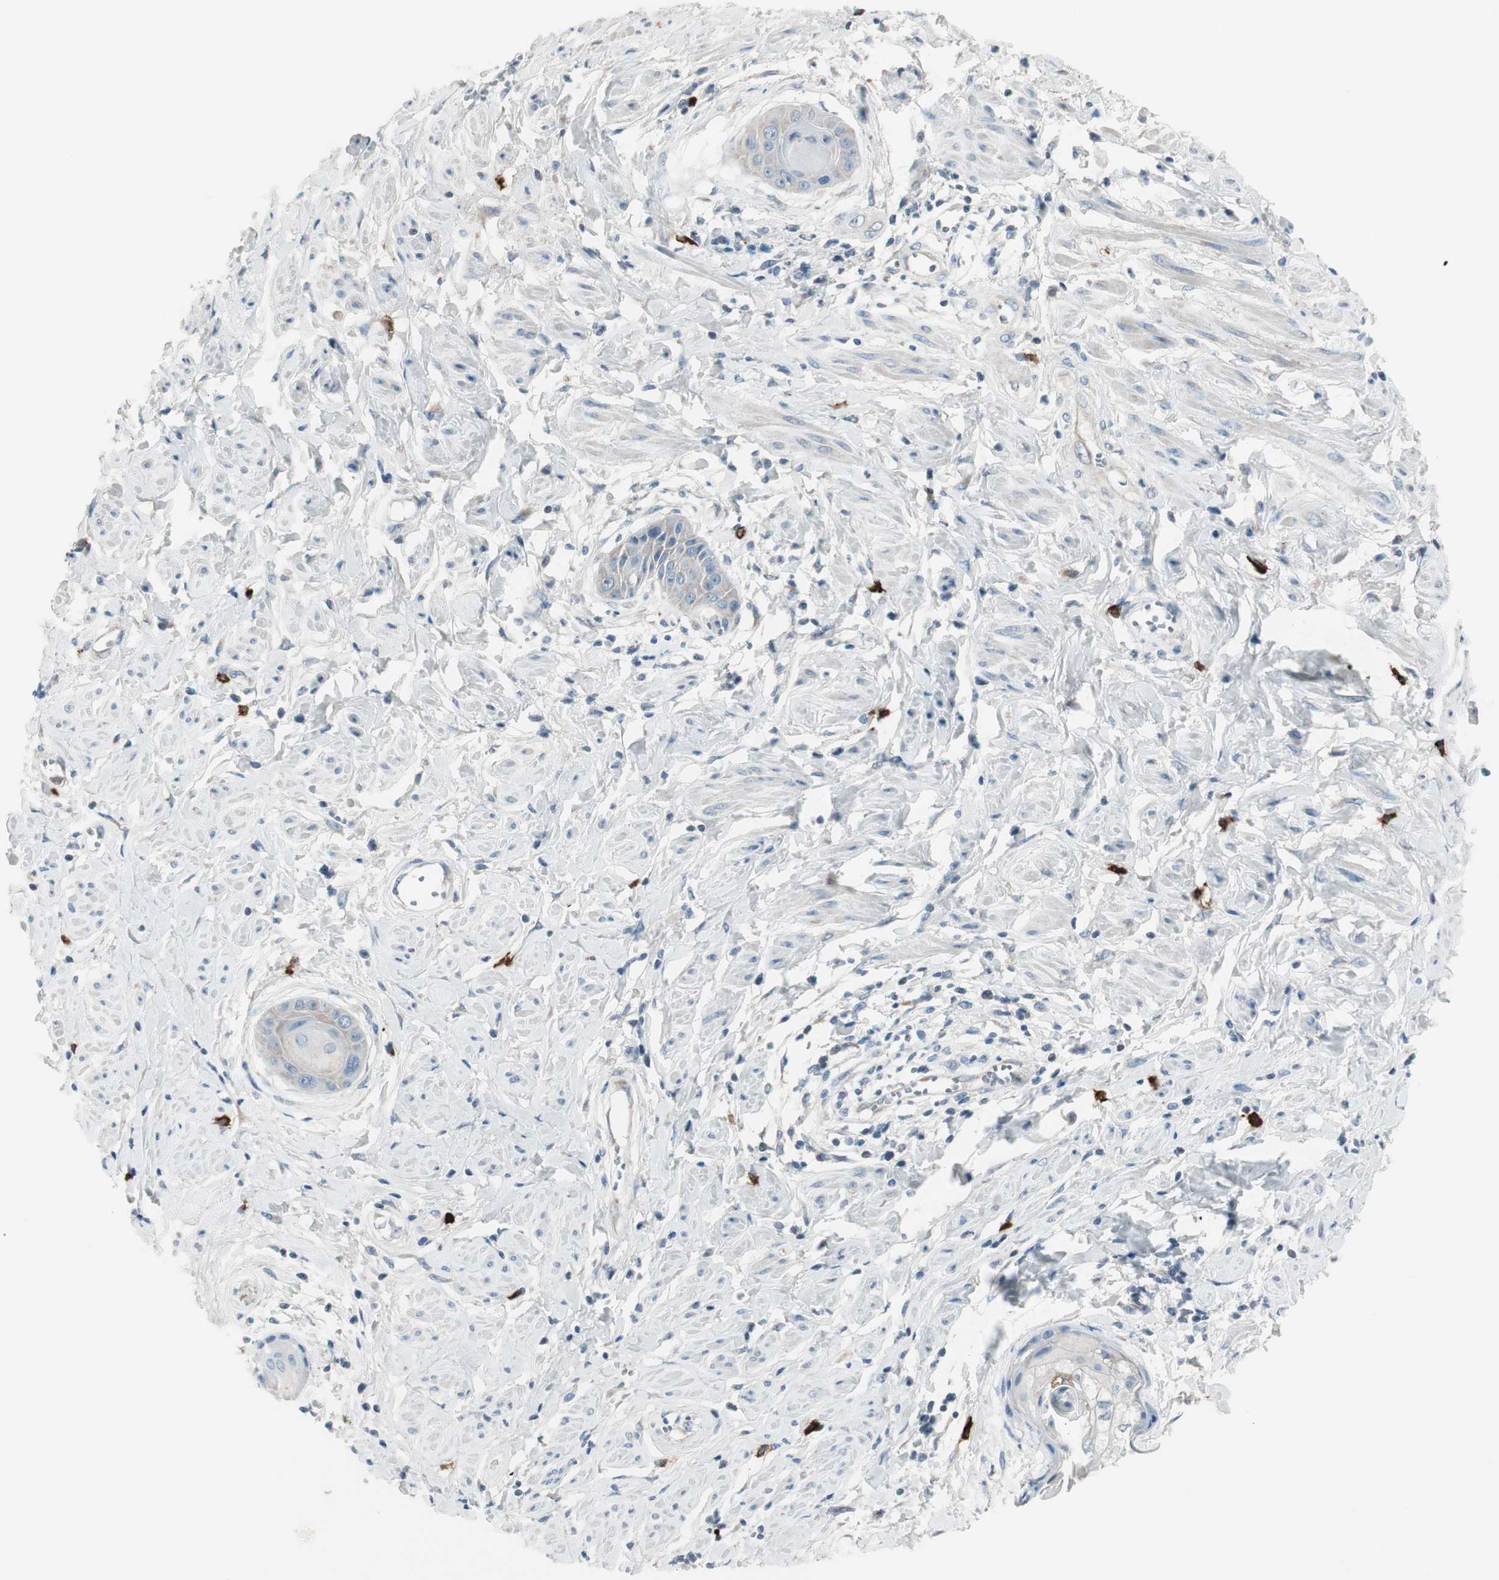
{"staining": {"intensity": "negative", "quantity": "none", "location": "none"}, "tissue": "cervical cancer", "cell_type": "Tumor cells", "image_type": "cancer", "snomed": [{"axis": "morphology", "description": "Squamous cell carcinoma, NOS"}, {"axis": "topography", "description": "Cervix"}], "caption": "Tumor cells show no significant protein expression in cervical cancer.", "gene": "MAPRE3", "patient": {"sex": "female", "age": 57}}